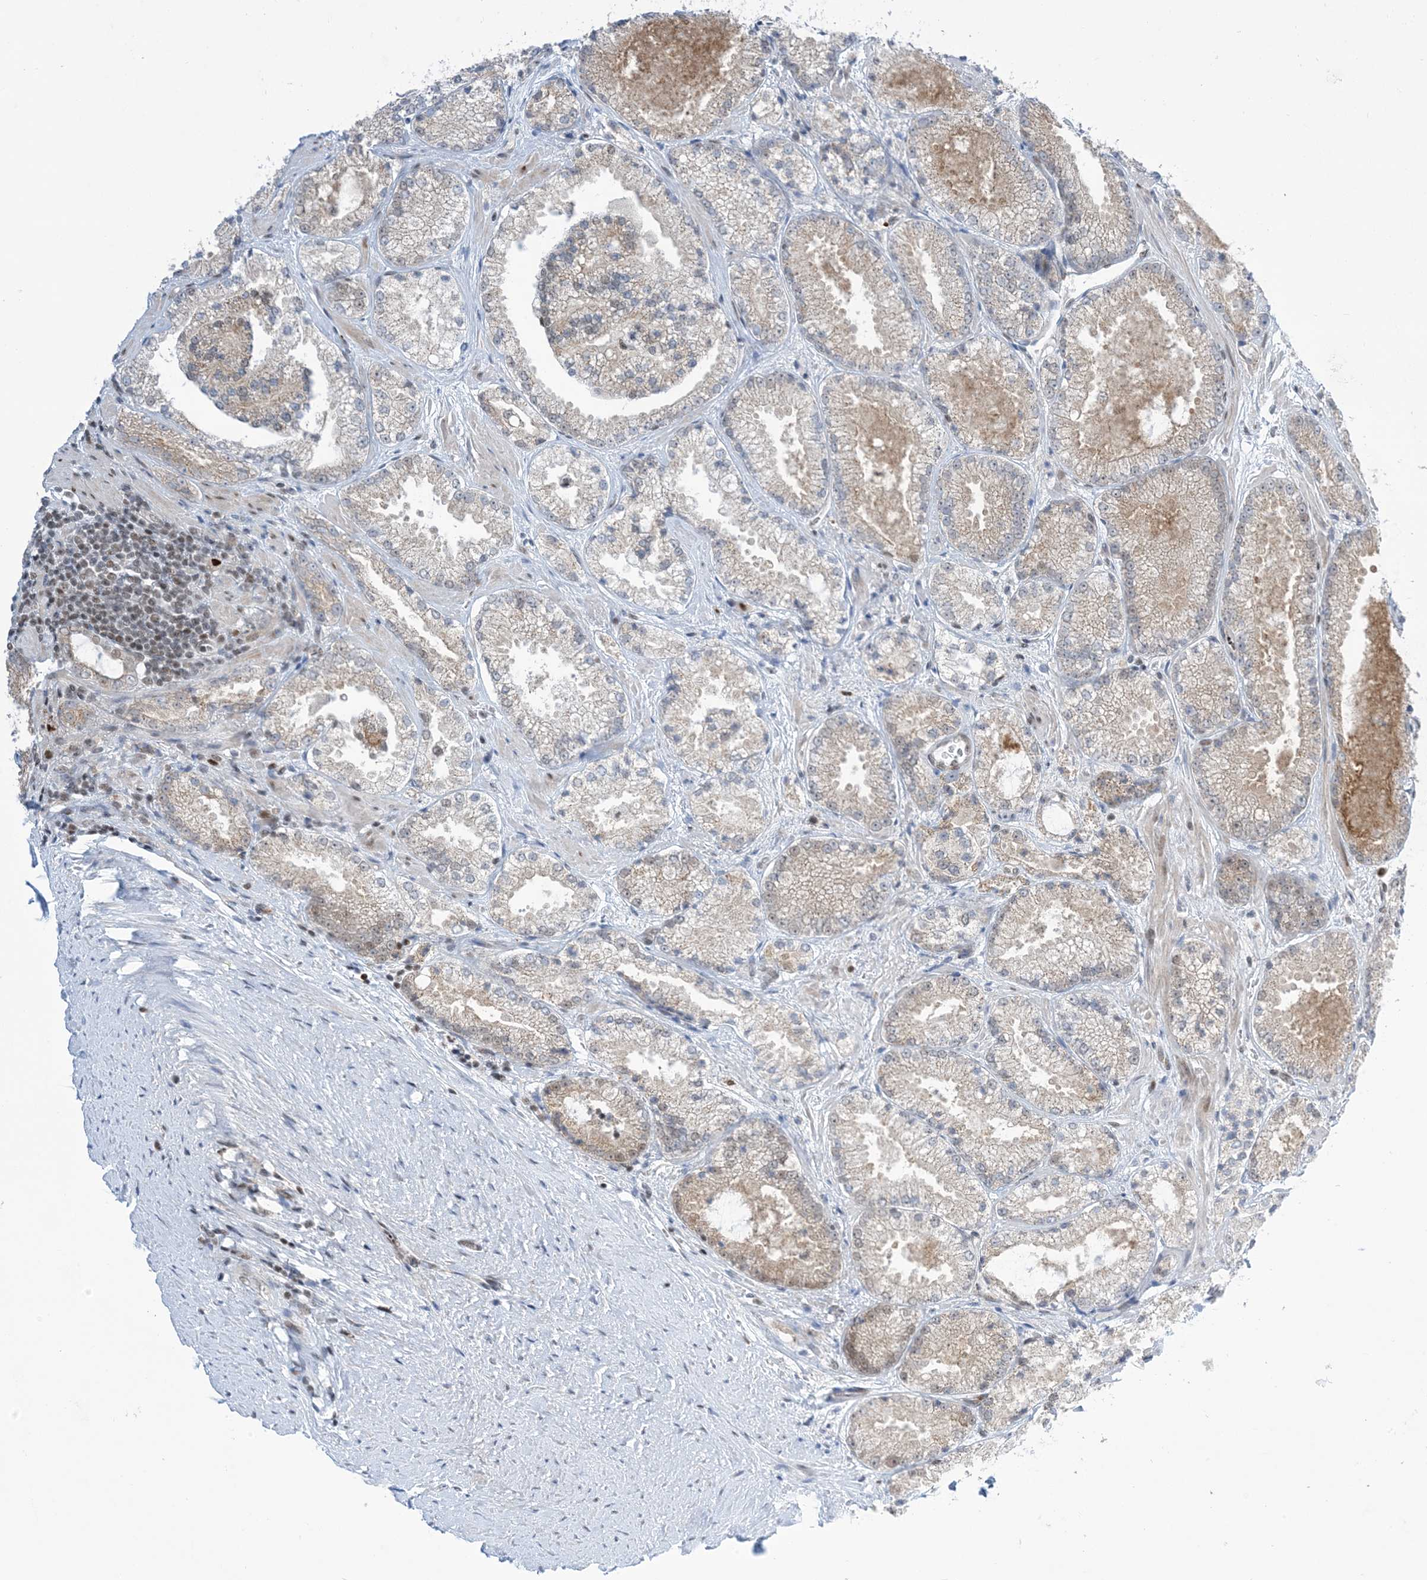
{"staining": {"intensity": "weak", "quantity": "<25%", "location": "cytoplasmic/membranous"}, "tissue": "prostate cancer", "cell_type": "Tumor cells", "image_type": "cancer", "snomed": [{"axis": "morphology", "description": "Adenocarcinoma, High grade"}, {"axis": "topography", "description": "Prostate"}], "caption": "Tumor cells are negative for protein expression in human prostate cancer (high-grade adenocarcinoma).", "gene": "TFPT", "patient": {"sex": "male", "age": 73}}